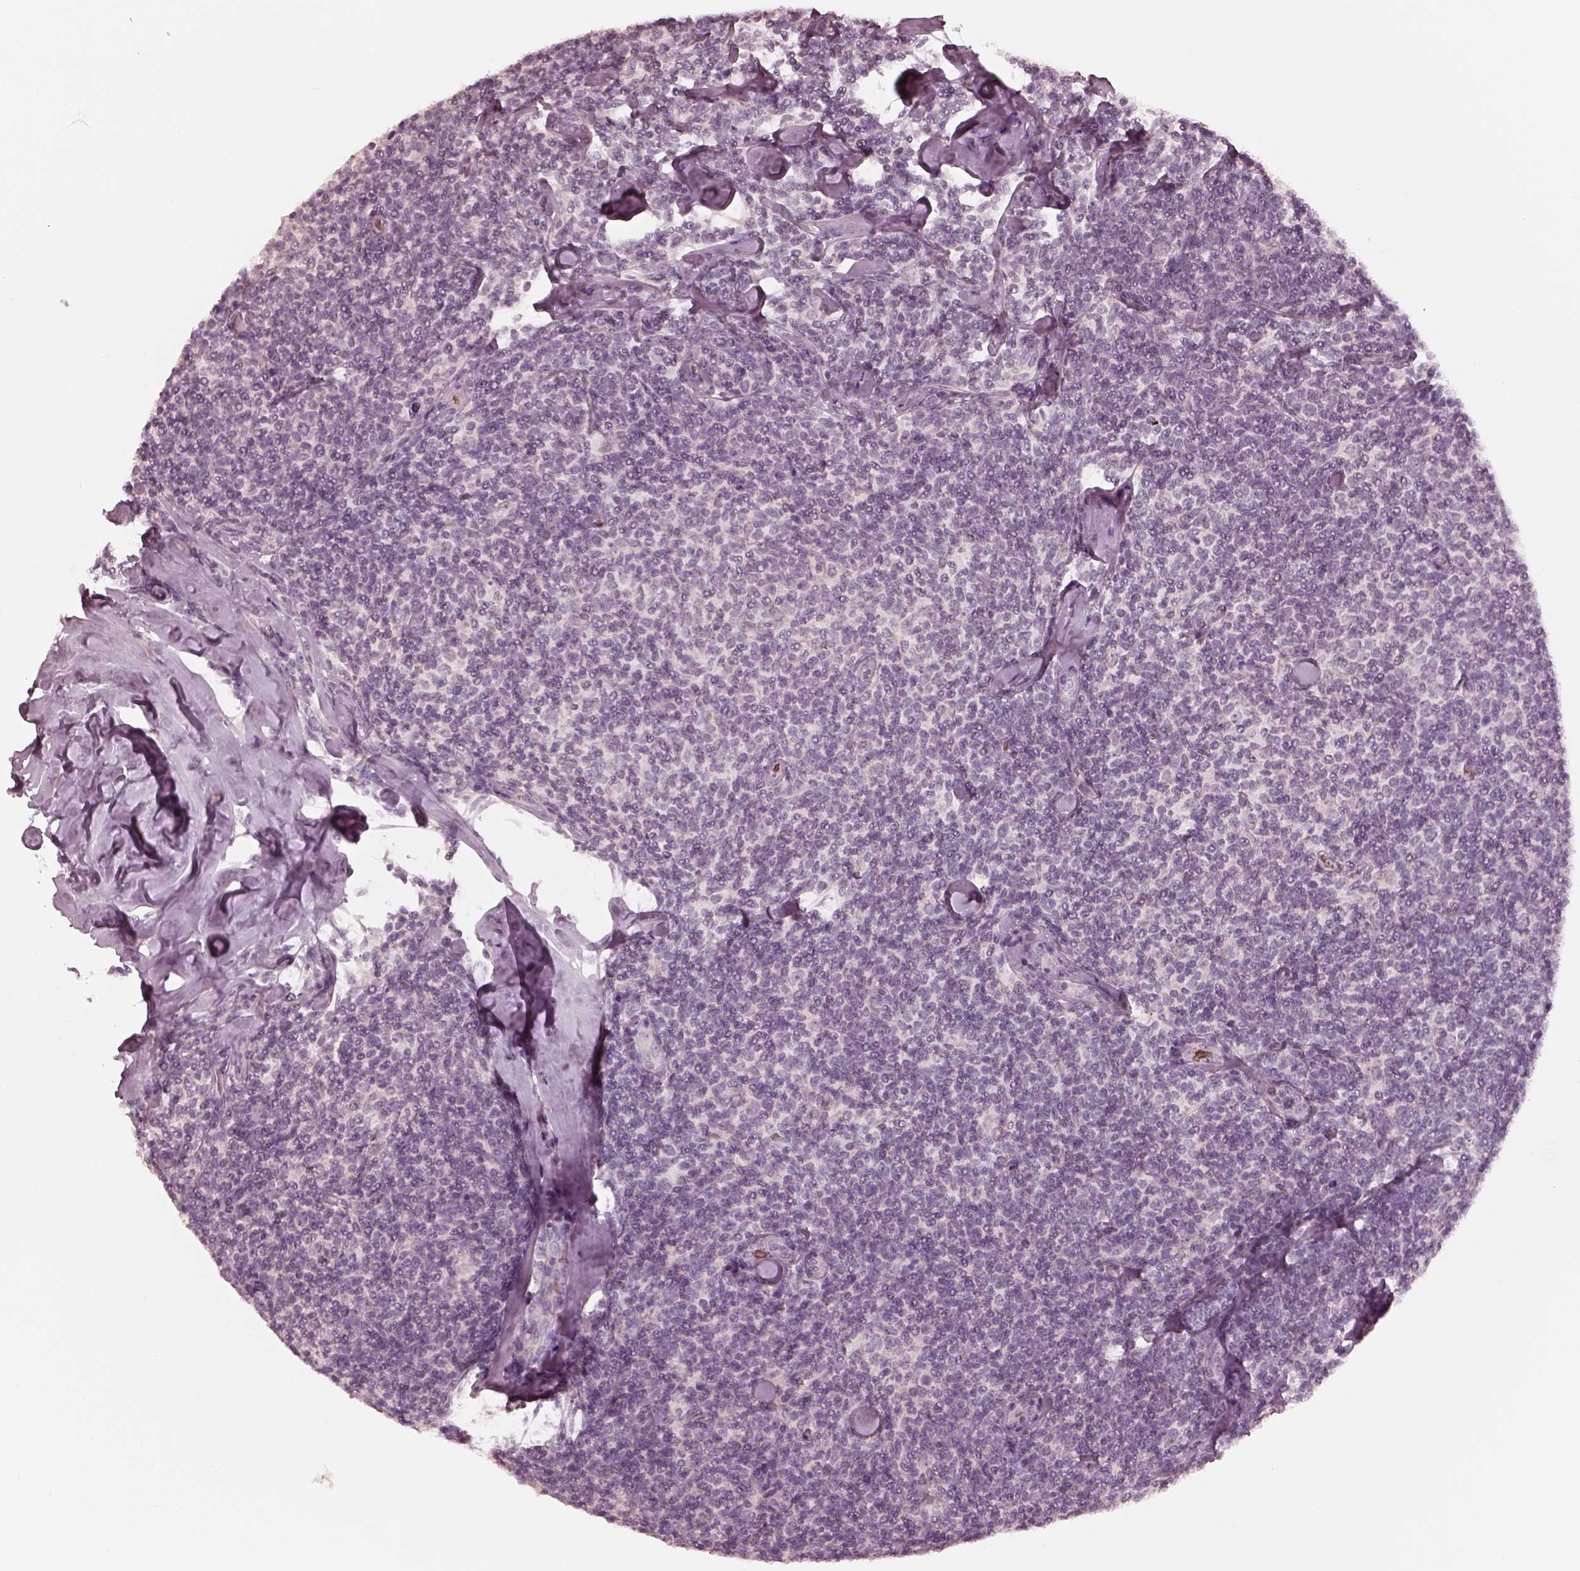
{"staining": {"intensity": "negative", "quantity": "none", "location": "none"}, "tissue": "lymphoma", "cell_type": "Tumor cells", "image_type": "cancer", "snomed": [{"axis": "morphology", "description": "Malignant lymphoma, non-Hodgkin's type, Low grade"}, {"axis": "topography", "description": "Lymph node"}], "caption": "High magnification brightfield microscopy of low-grade malignant lymphoma, non-Hodgkin's type stained with DAB (brown) and counterstained with hematoxylin (blue): tumor cells show no significant positivity.", "gene": "ANKLE1", "patient": {"sex": "female", "age": 56}}